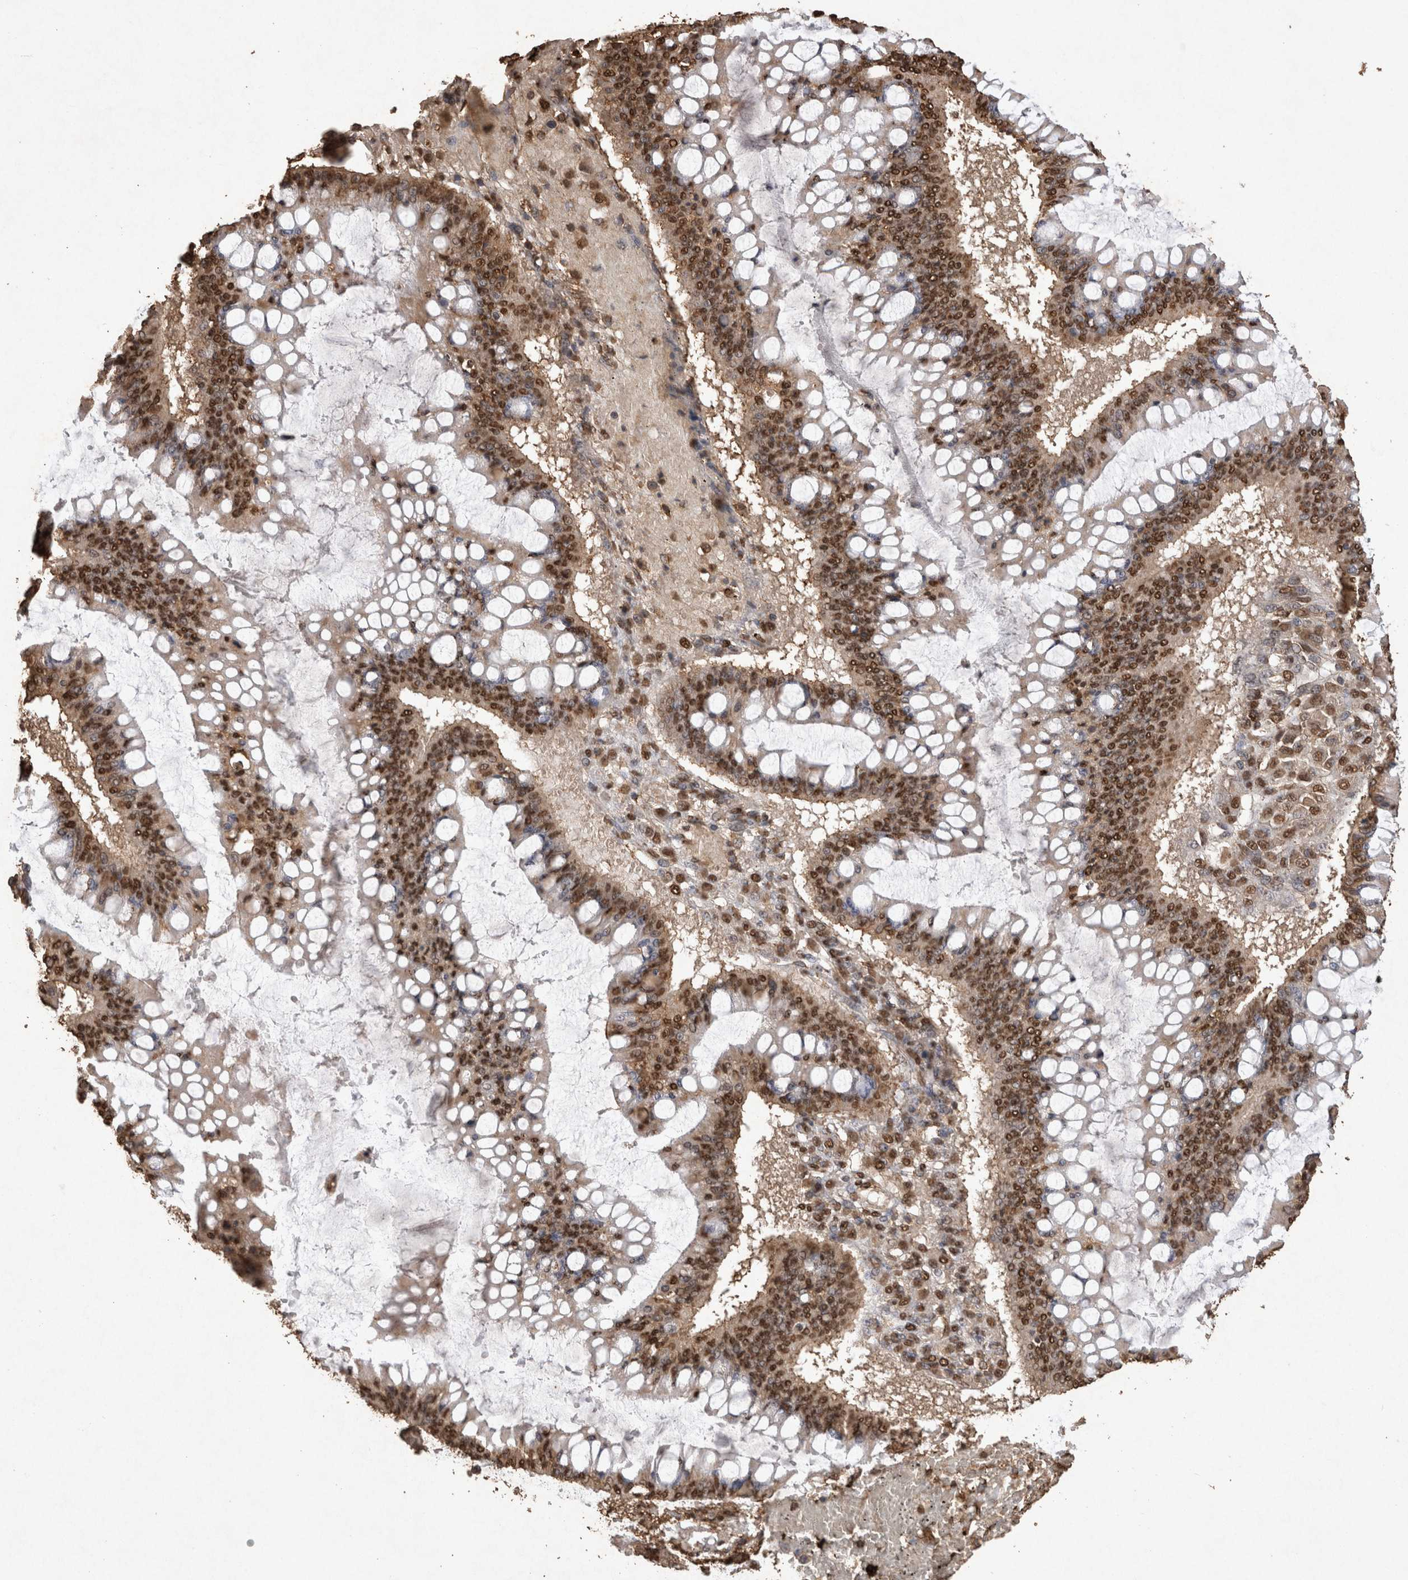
{"staining": {"intensity": "moderate", "quantity": ">75%", "location": "nuclear"}, "tissue": "ovarian cancer", "cell_type": "Tumor cells", "image_type": "cancer", "snomed": [{"axis": "morphology", "description": "Cystadenocarcinoma, mucinous, NOS"}, {"axis": "topography", "description": "Ovary"}], "caption": "Protein staining of ovarian cancer tissue demonstrates moderate nuclear positivity in approximately >75% of tumor cells.", "gene": "OAS2", "patient": {"sex": "female", "age": 73}}